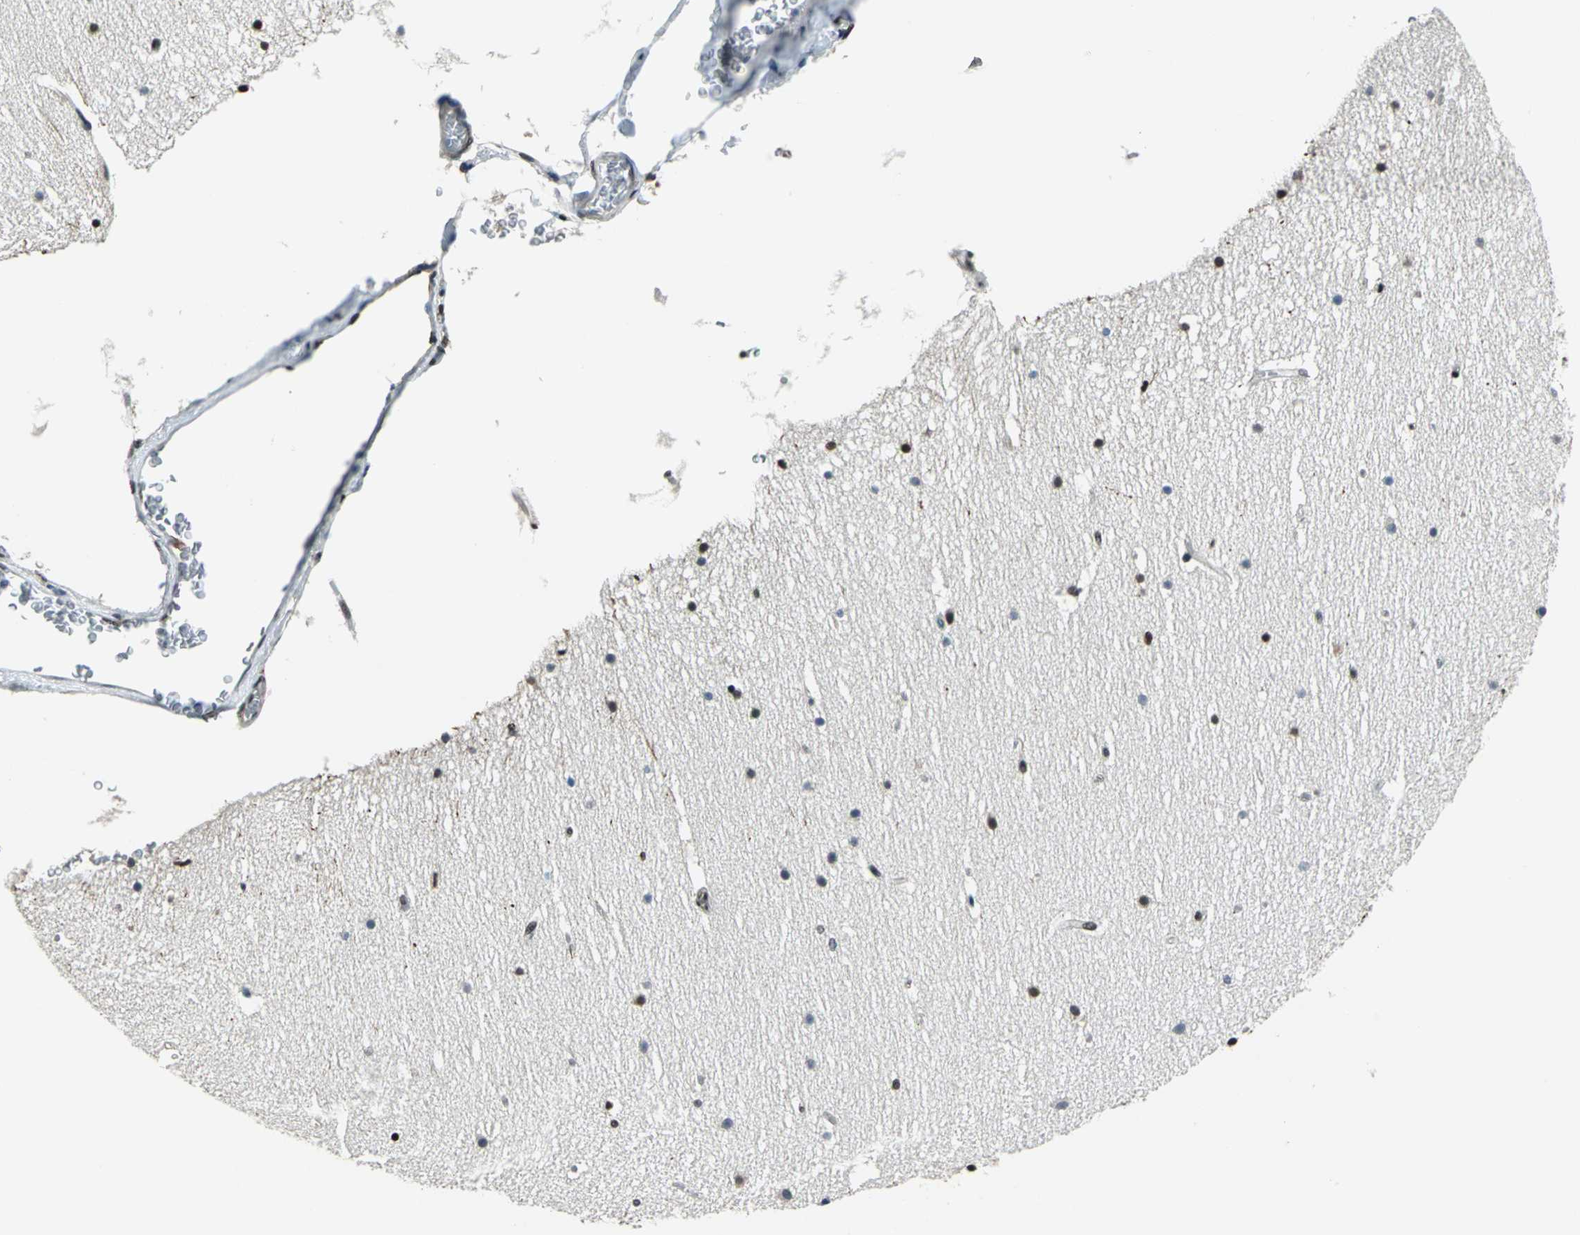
{"staining": {"intensity": "strong", "quantity": ">75%", "location": "nuclear"}, "tissue": "cerebellum", "cell_type": "Cells in granular layer", "image_type": "normal", "snomed": [{"axis": "morphology", "description": "Normal tissue, NOS"}, {"axis": "topography", "description": "Cerebellum"}], "caption": "Cells in granular layer reveal strong nuclear positivity in about >75% of cells in benign cerebellum.", "gene": "RBM14", "patient": {"sex": "female", "age": 19}}